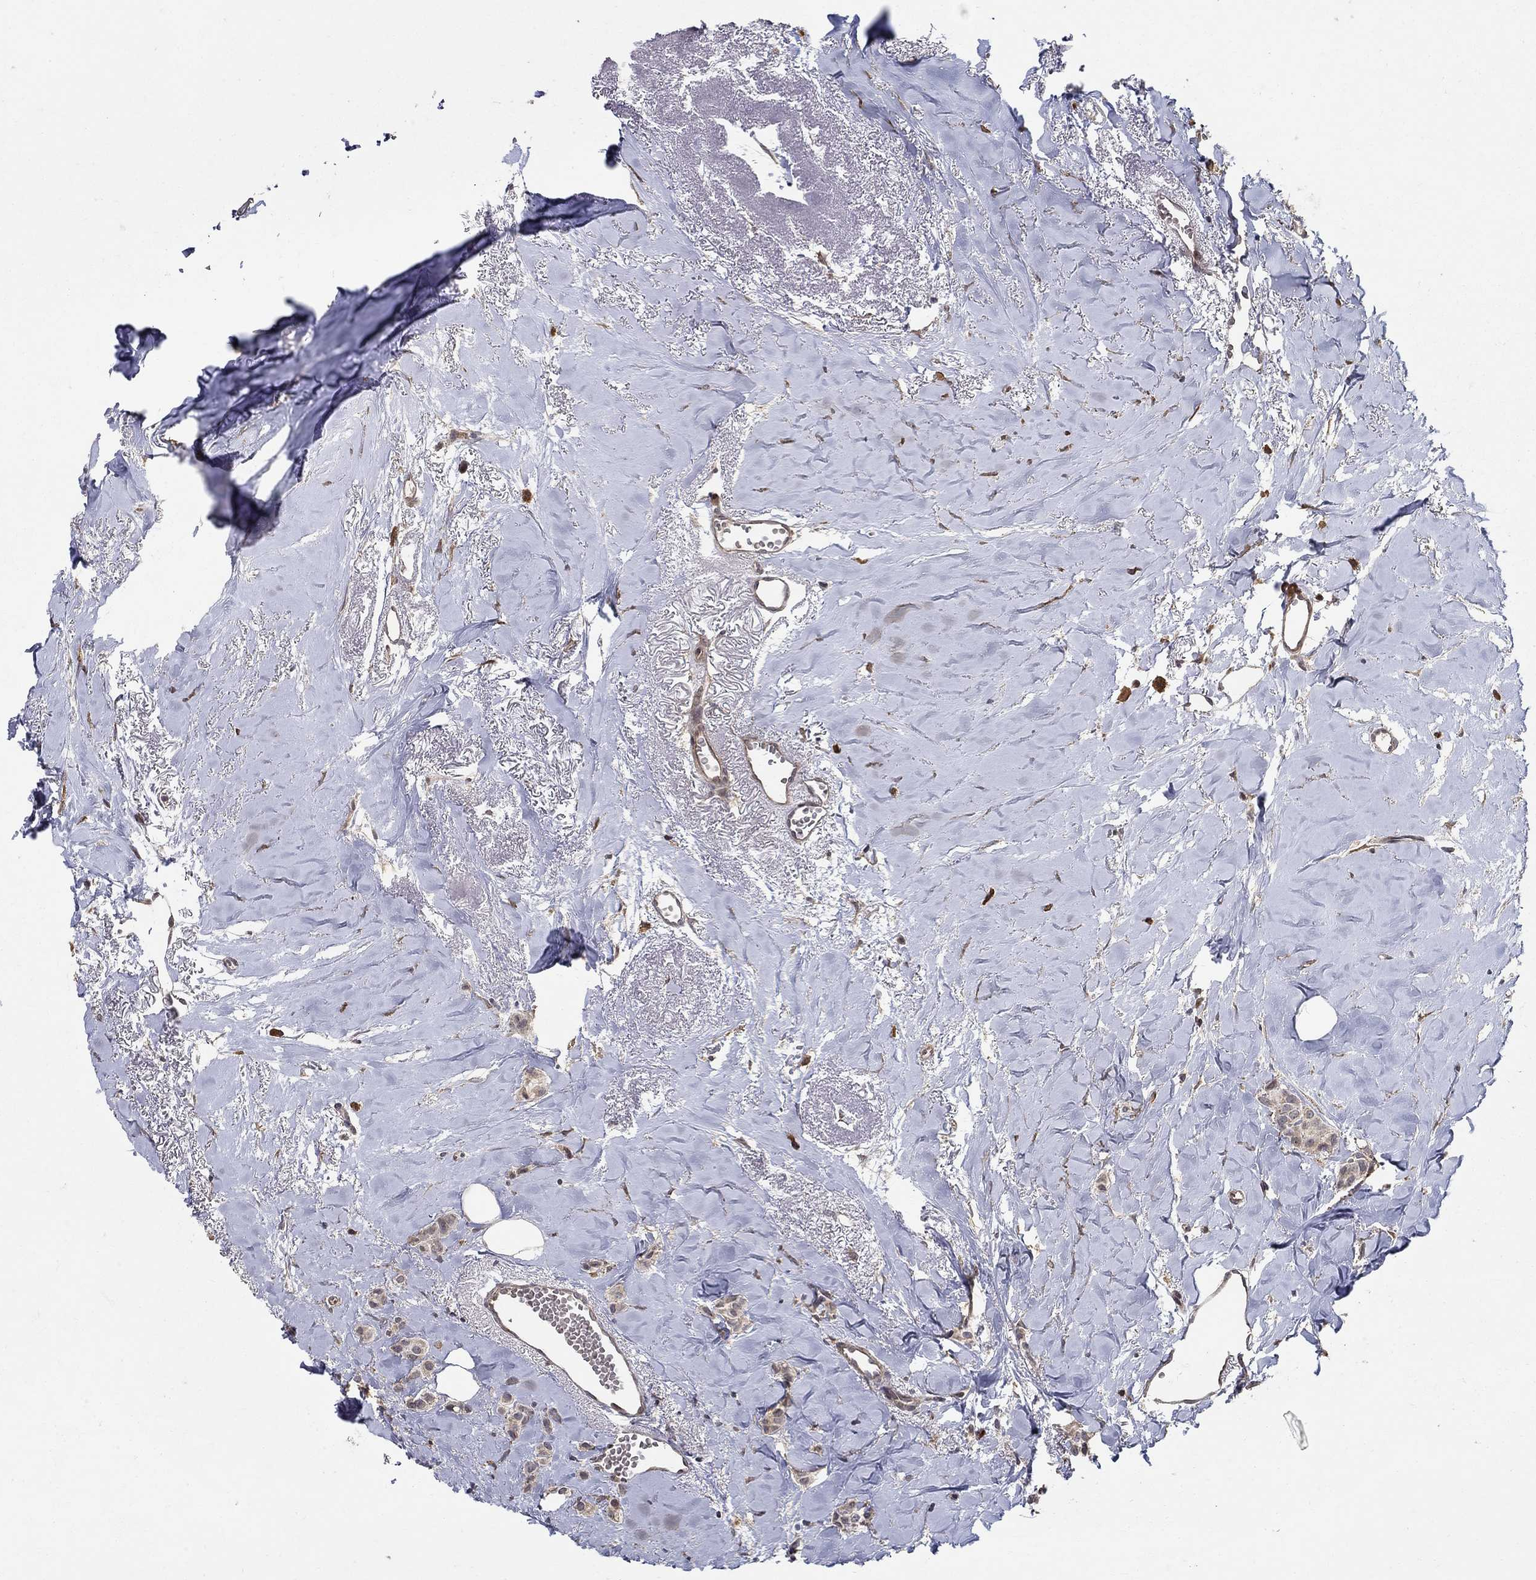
{"staining": {"intensity": "weak", "quantity": ">75%", "location": "cytoplasmic/membranous"}, "tissue": "breast cancer", "cell_type": "Tumor cells", "image_type": "cancer", "snomed": [{"axis": "morphology", "description": "Duct carcinoma"}, {"axis": "topography", "description": "Breast"}], "caption": "Human breast cancer stained with a protein marker reveals weak staining in tumor cells.", "gene": "ZNF594", "patient": {"sex": "female", "age": 85}}